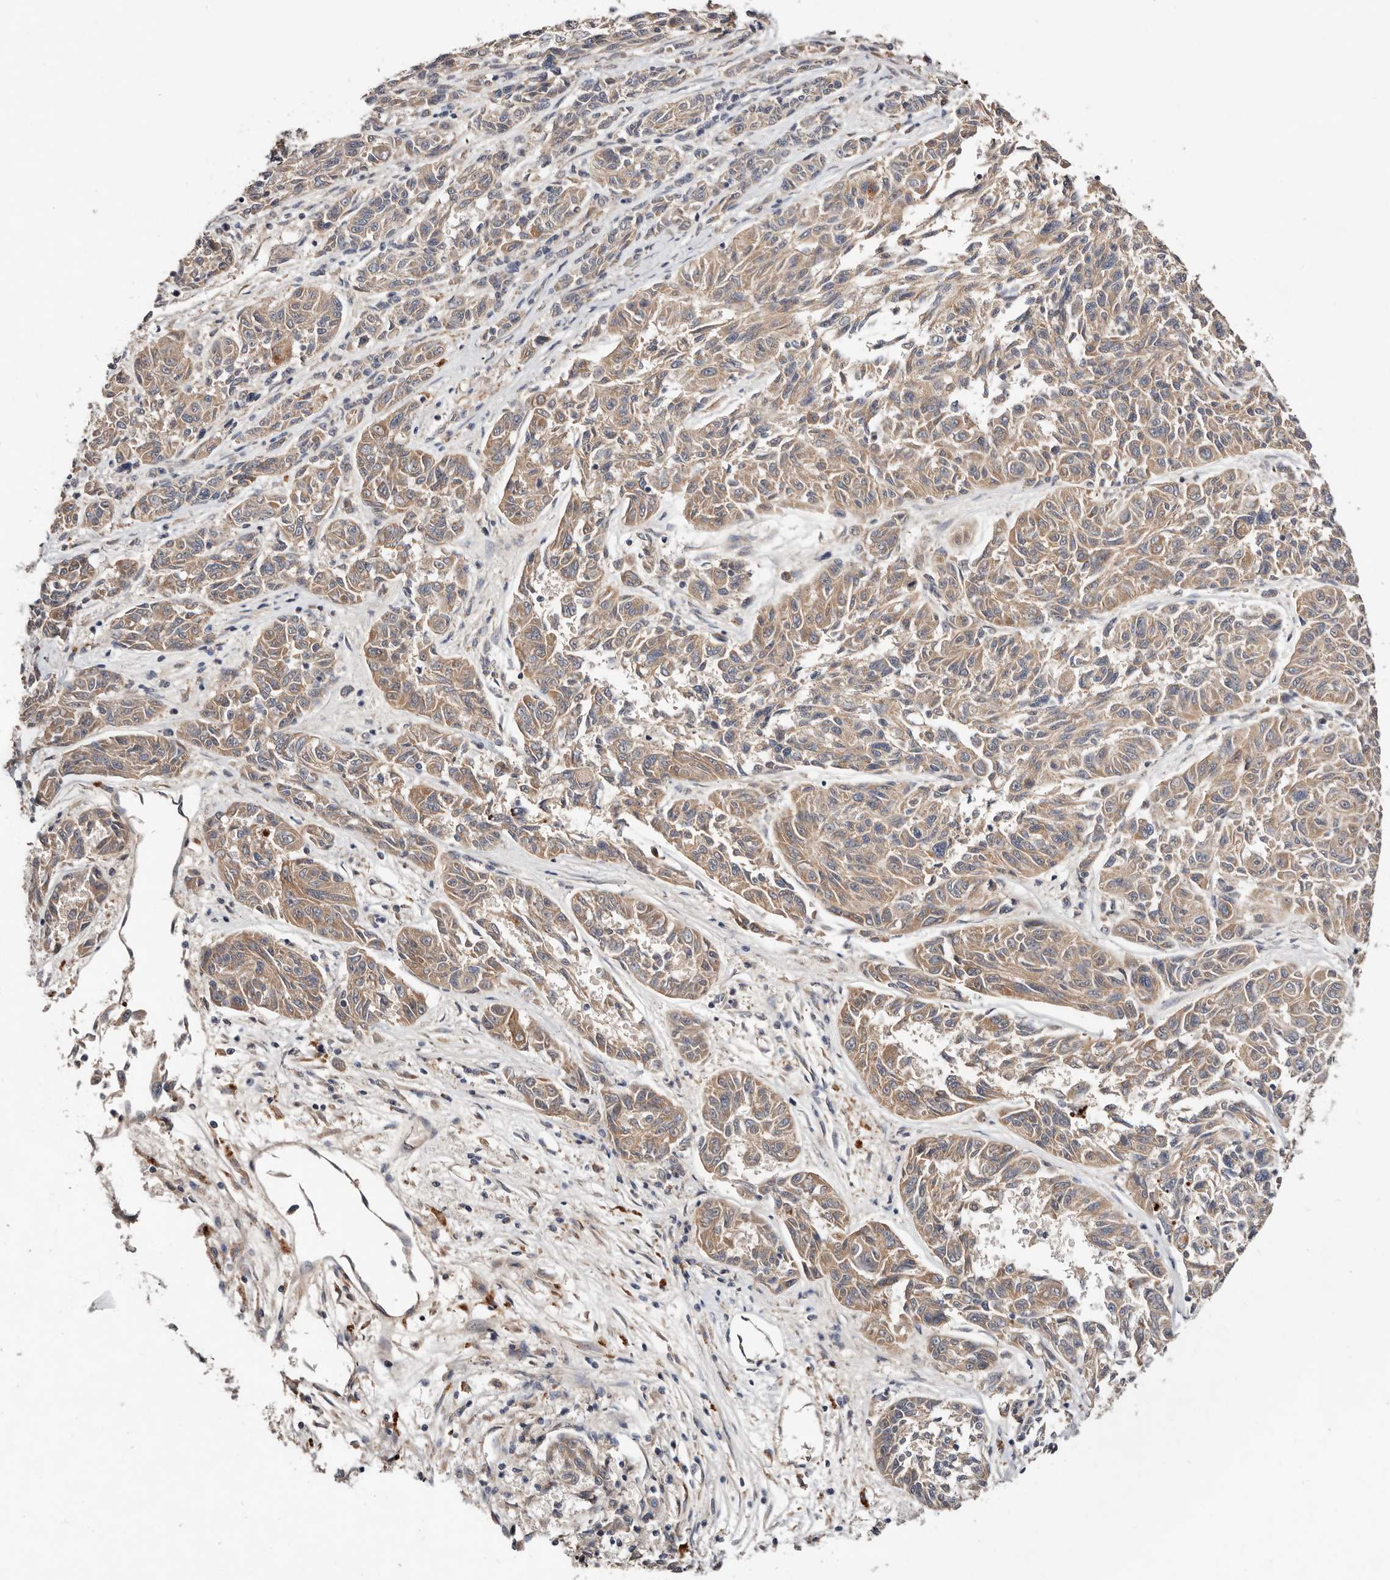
{"staining": {"intensity": "weak", "quantity": "25%-75%", "location": "cytoplasmic/membranous"}, "tissue": "melanoma", "cell_type": "Tumor cells", "image_type": "cancer", "snomed": [{"axis": "morphology", "description": "Malignant melanoma, NOS"}, {"axis": "topography", "description": "Skin"}], "caption": "Protein analysis of melanoma tissue shows weak cytoplasmic/membranous positivity in approximately 25%-75% of tumor cells.", "gene": "MACF1", "patient": {"sex": "male", "age": 53}}